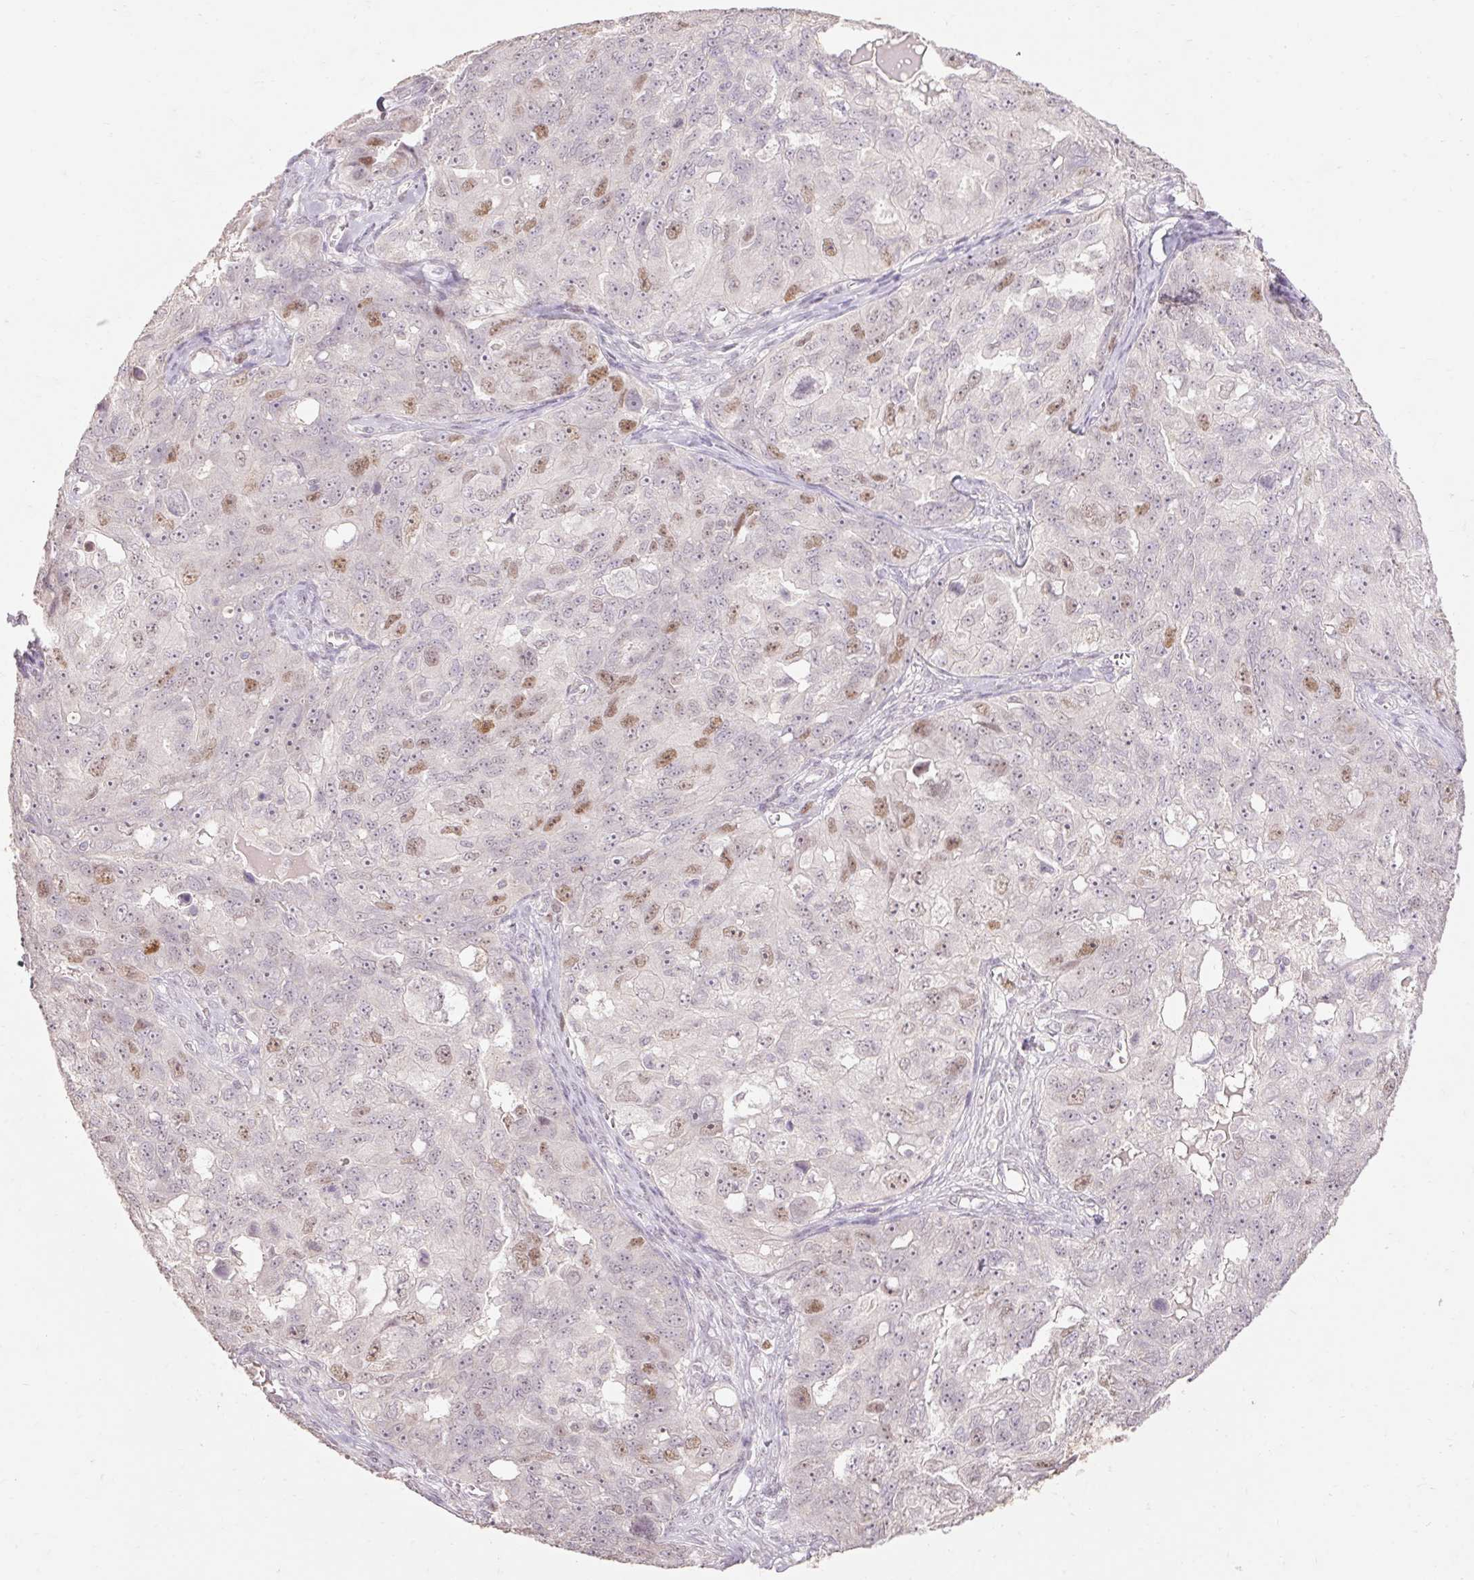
{"staining": {"intensity": "moderate", "quantity": "<25%", "location": "nuclear"}, "tissue": "ovarian cancer", "cell_type": "Tumor cells", "image_type": "cancer", "snomed": [{"axis": "morphology", "description": "Carcinoma, endometroid"}, {"axis": "topography", "description": "Ovary"}], "caption": "Brown immunohistochemical staining in human endometroid carcinoma (ovarian) exhibits moderate nuclear positivity in about <25% of tumor cells. (DAB (3,3'-diaminobenzidine) IHC with brightfield microscopy, high magnification).", "gene": "SKP2", "patient": {"sex": "female", "age": 70}}